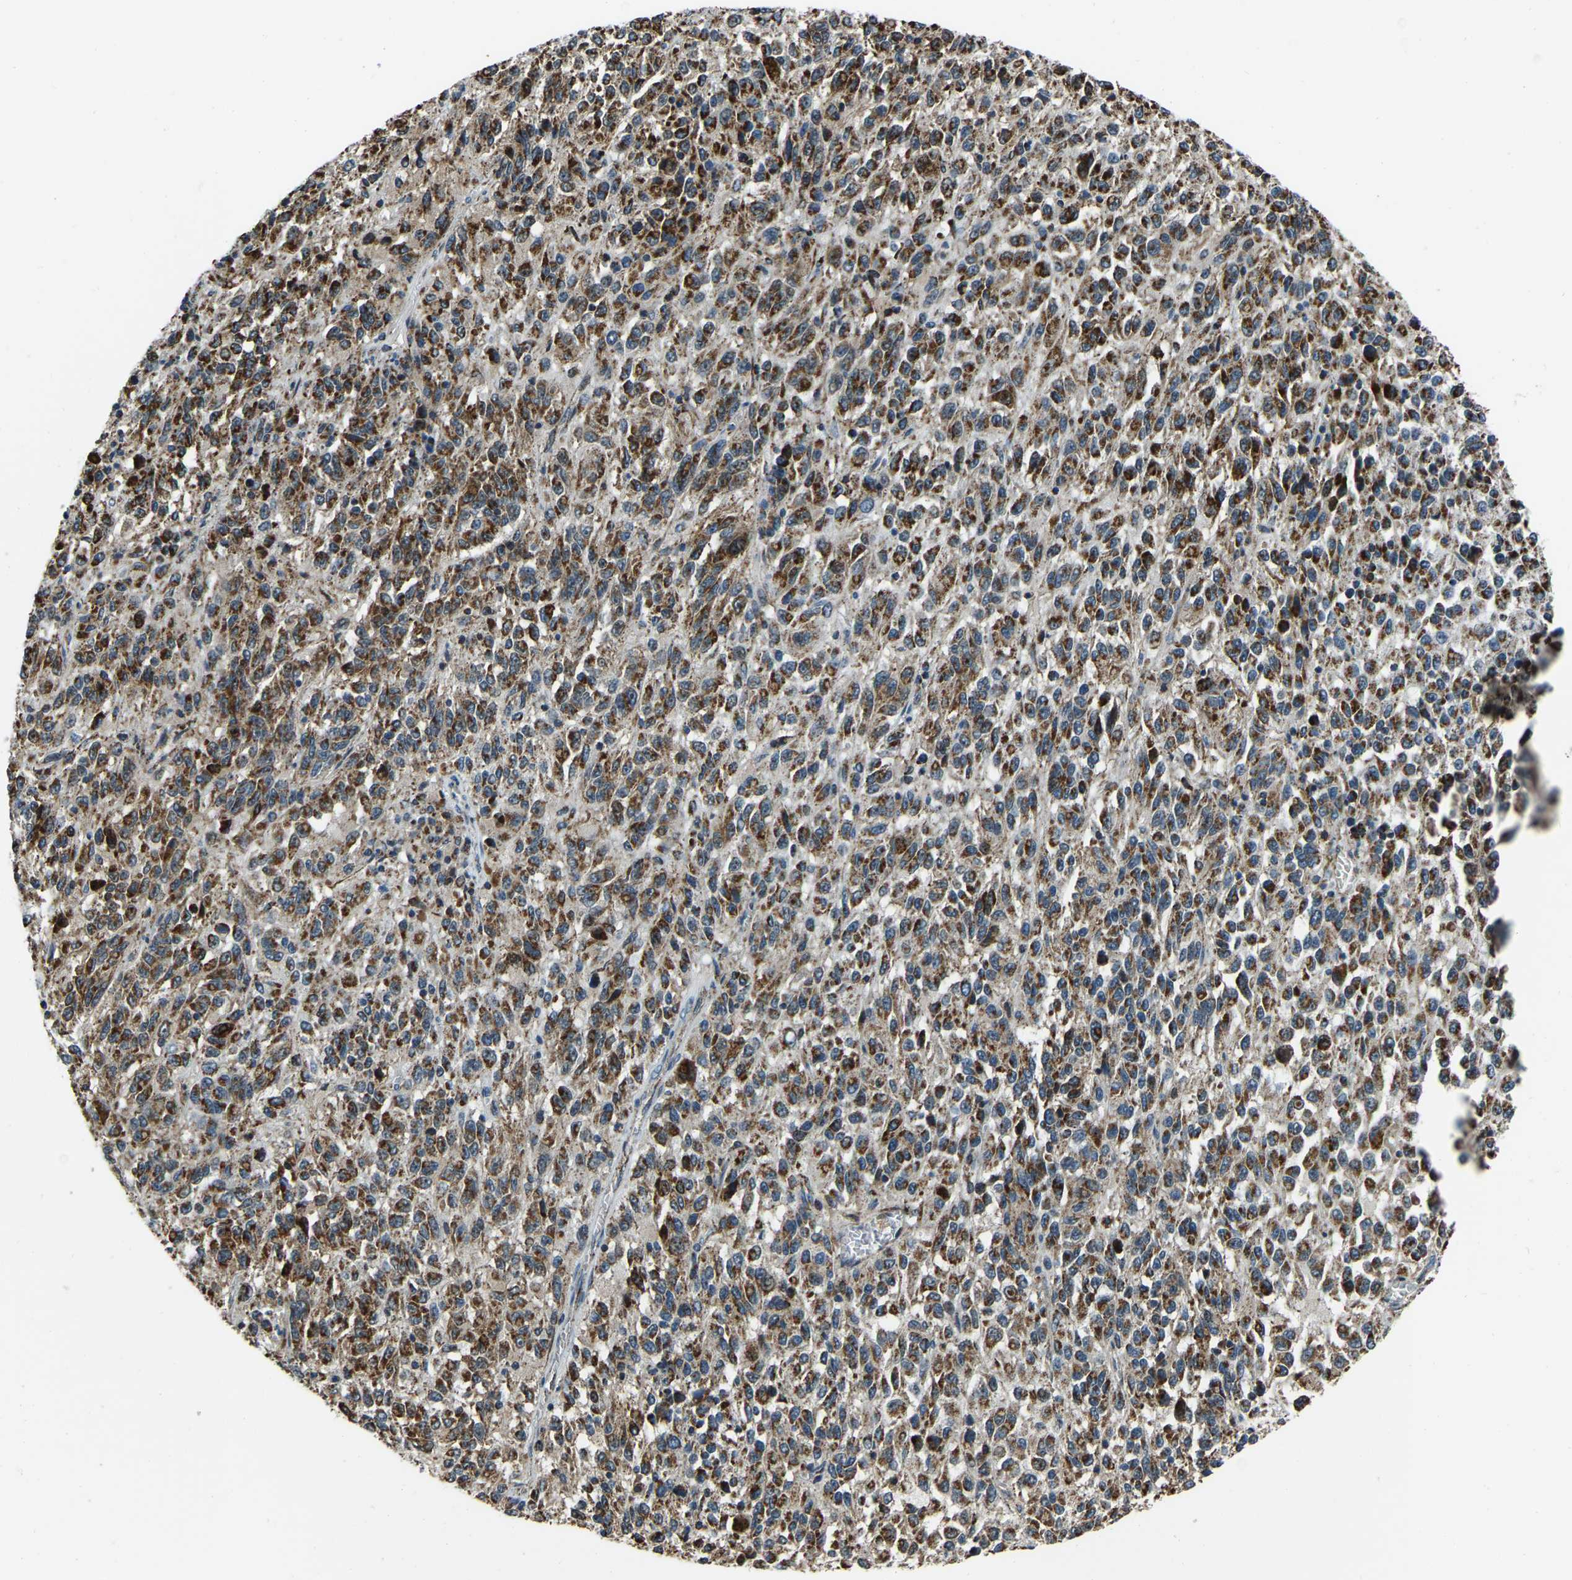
{"staining": {"intensity": "strong", "quantity": ">75%", "location": "cytoplasmic/membranous"}, "tissue": "melanoma", "cell_type": "Tumor cells", "image_type": "cancer", "snomed": [{"axis": "morphology", "description": "Malignant melanoma, Metastatic site"}, {"axis": "topography", "description": "Lung"}], "caption": "This micrograph exhibits immunohistochemistry staining of human melanoma, with high strong cytoplasmic/membranous positivity in about >75% of tumor cells.", "gene": "RBM33", "patient": {"sex": "male", "age": 64}}